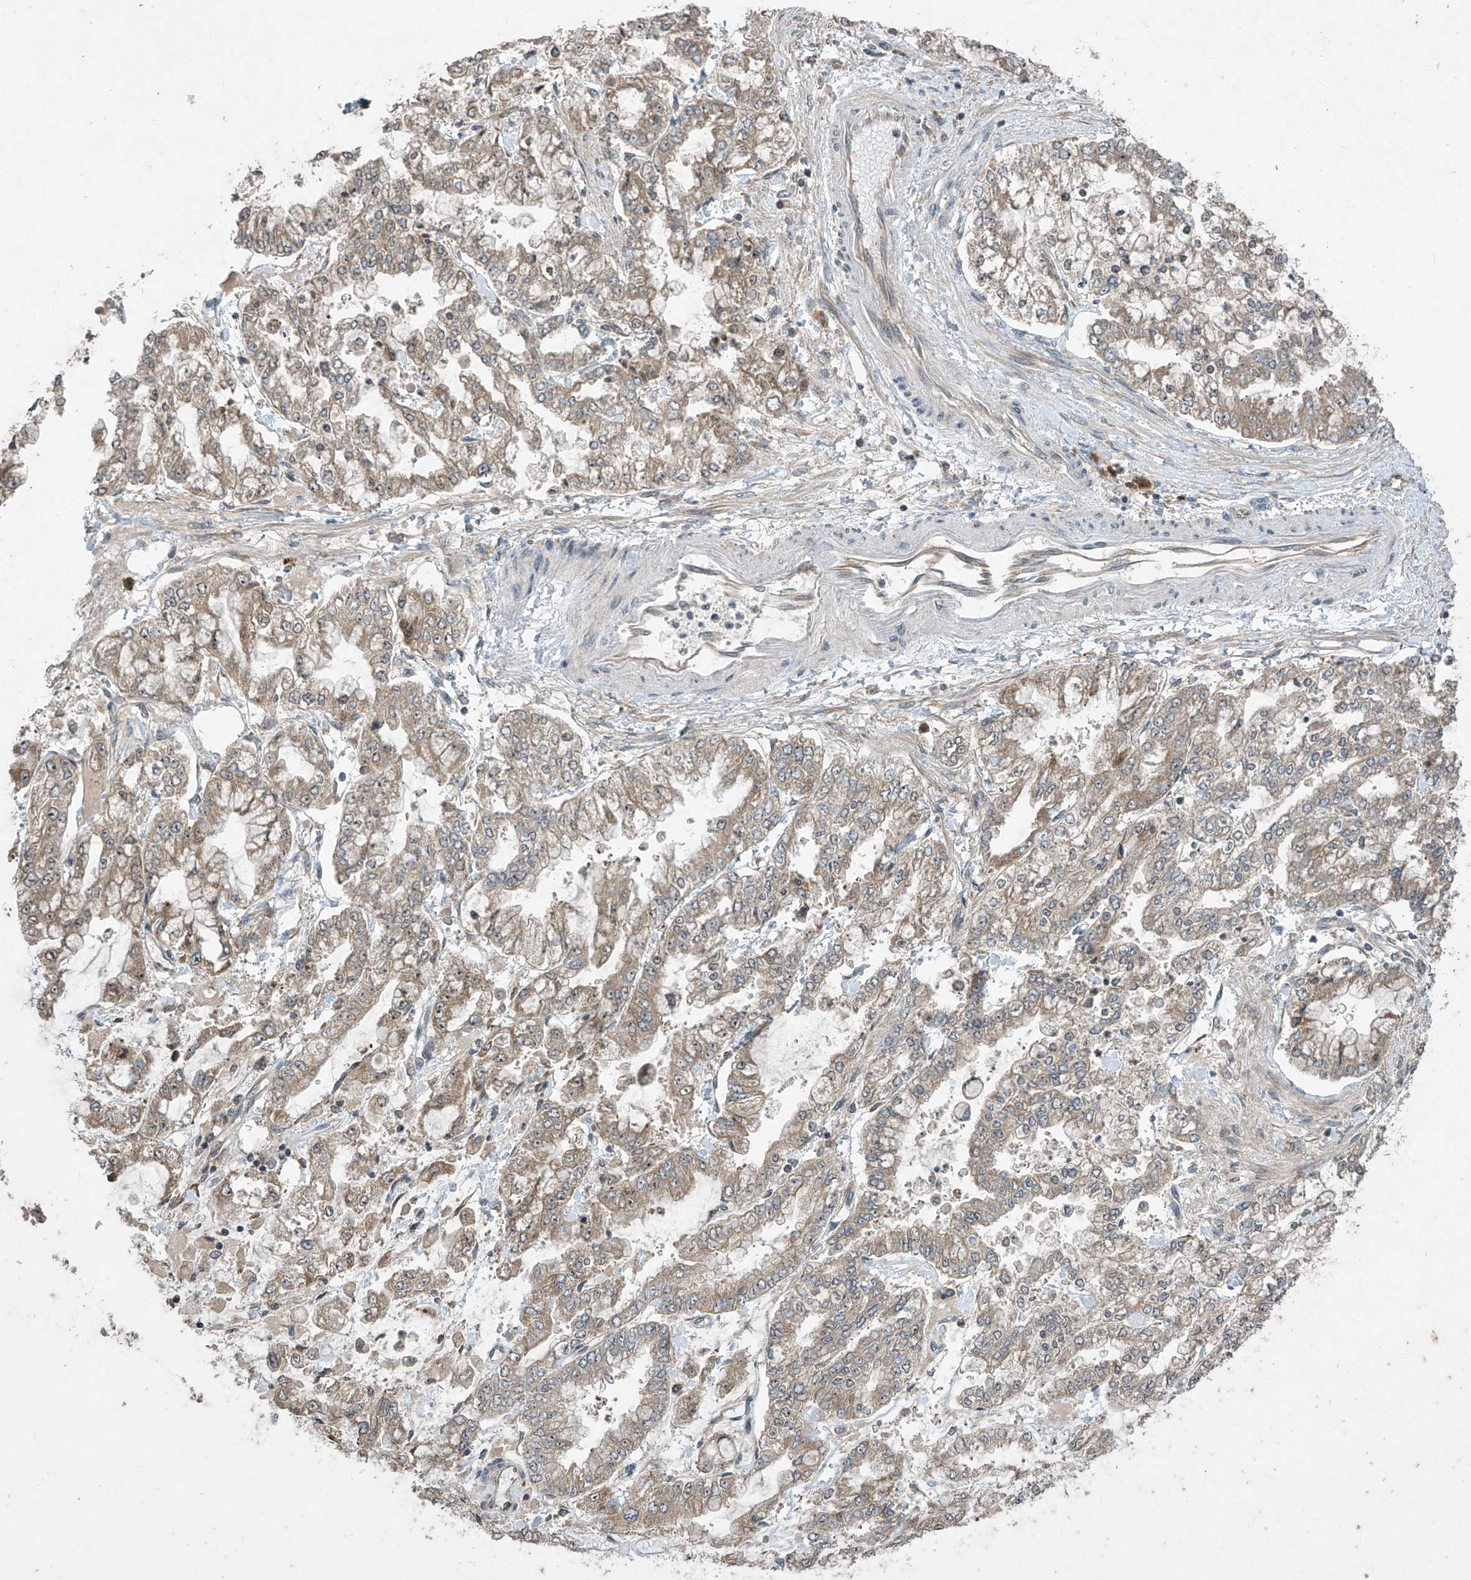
{"staining": {"intensity": "weak", "quantity": ">75%", "location": "cytoplasmic/membranous"}, "tissue": "stomach cancer", "cell_type": "Tumor cells", "image_type": "cancer", "snomed": [{"axis": "morphology", "description": "Normal tissue, NOS"}, {"axis": "morphology", "description": "Adenocarcinoma, NOS"}, {"axis": "topography", "description": "Stomach, upper"}, {"axis": "topography", "description": "Stomach"}], "caption": "Weak cytoplasmic/membranous protein positivity is seen in about >75% of tumor cells in stomach adenocarcinoma.", "gene": "RPL34", "patient": {"sex": "male", "age": 76}}